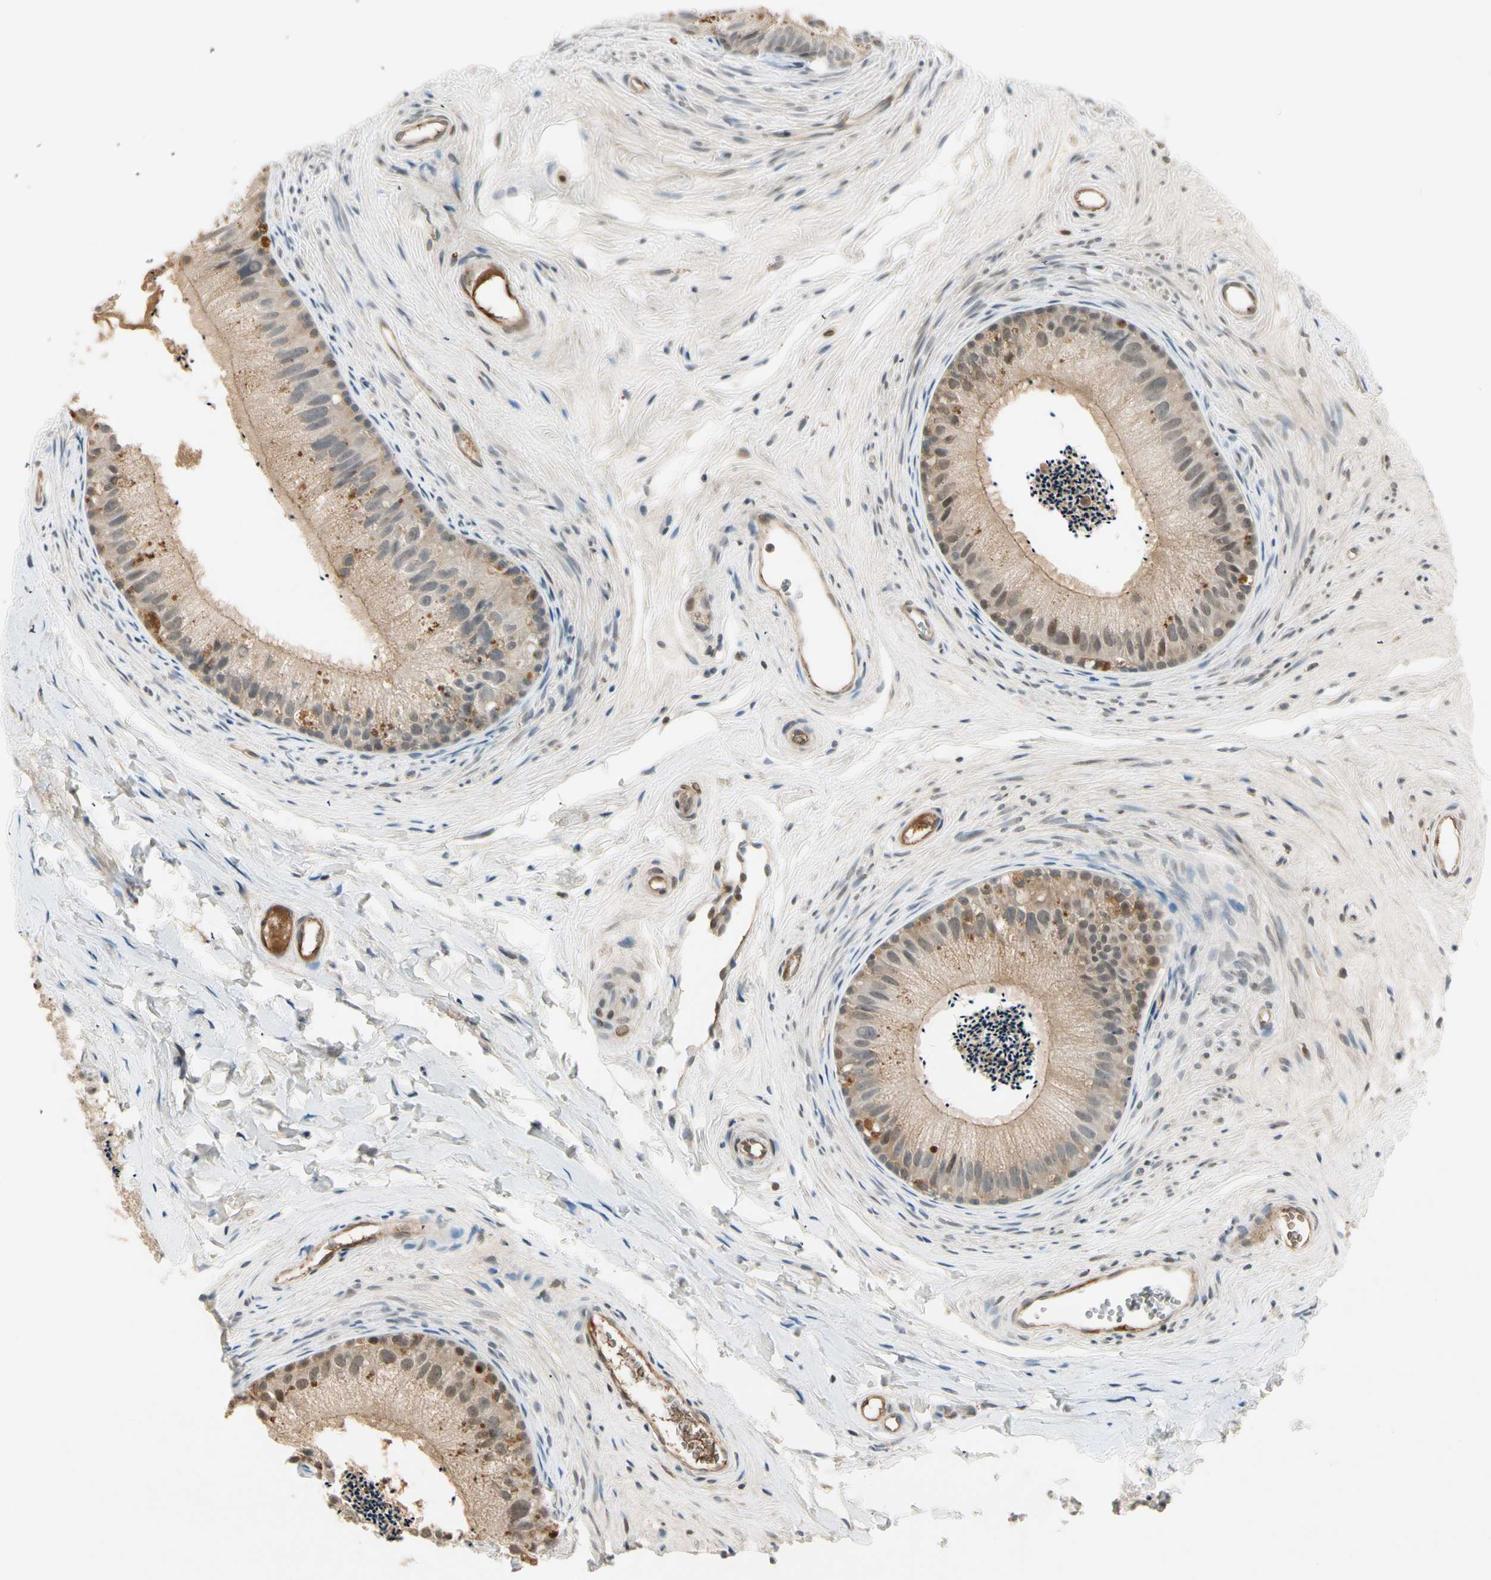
{"staining": {"intensity": "weak", "quantity": "25%-75%", "location": "cytoplasmic/membranous,nuclear"}, "tissue": "epididymis", "cell_type": "Glandular cells", "image_type": "normal", "snomed": [{"axis": "morphology", "description": "Normal tissue, NOS"}, {"axis": "topography", "description": "Epididymis"}], "caption": "Glandular cells reveal low levels of weak cytoplasmic/membranous,nuclear staining in about 25%-75% of cells in benign human epididymis. (DAB (3,3'-diaminobenzidine) = brown stain, brightfield microscopy at high magnification).", "gene": "ICAM5", "patient": {"sex": "male", "age": 56}}